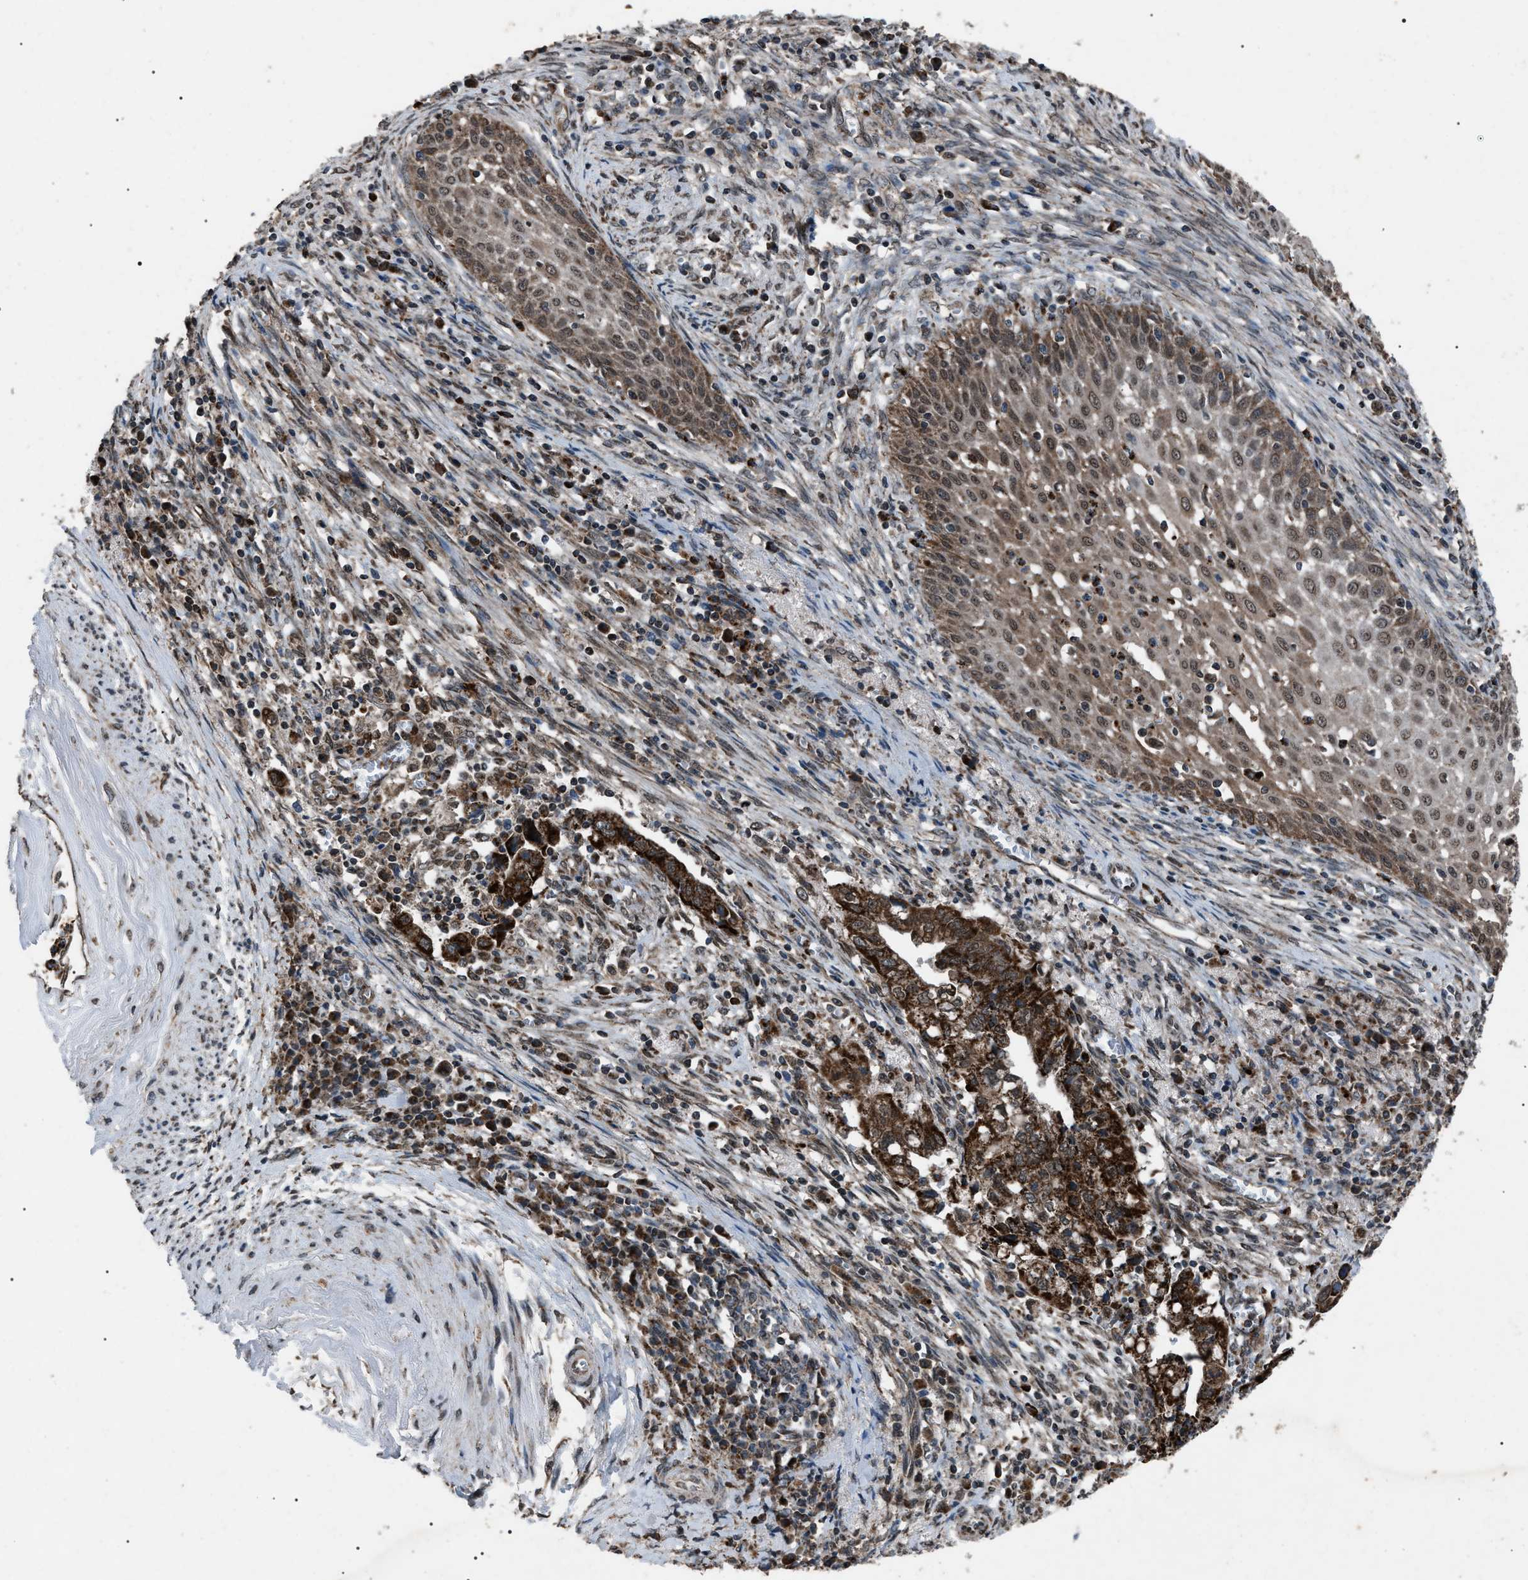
{"staining": {"intensity": "strong", "quantity": ">75%", "location": "cytoplasmic/membranous"}, "tissue": "cervical cancer", "cell_type": "Tumor cells", "image_type": "cancer", "snomed": [{"axis": "morphology", "description": "Adenocarcinoma, NOS"}, {"axis": "topography", "description": "Cervix"}], "caption": "High-magnification brightfield microscopy of adenocarcinoma (cervical) stained with DAB (3,3'-diaminobenzidine) (brown) and counterstained with hematoxylin (blue). tumor cells exhibit strong cytoplasmic/membranous staining is identified in about>75% of cells.", "gene": "ZFAND2A", "patient": {"sex": "female", "age": 44}}